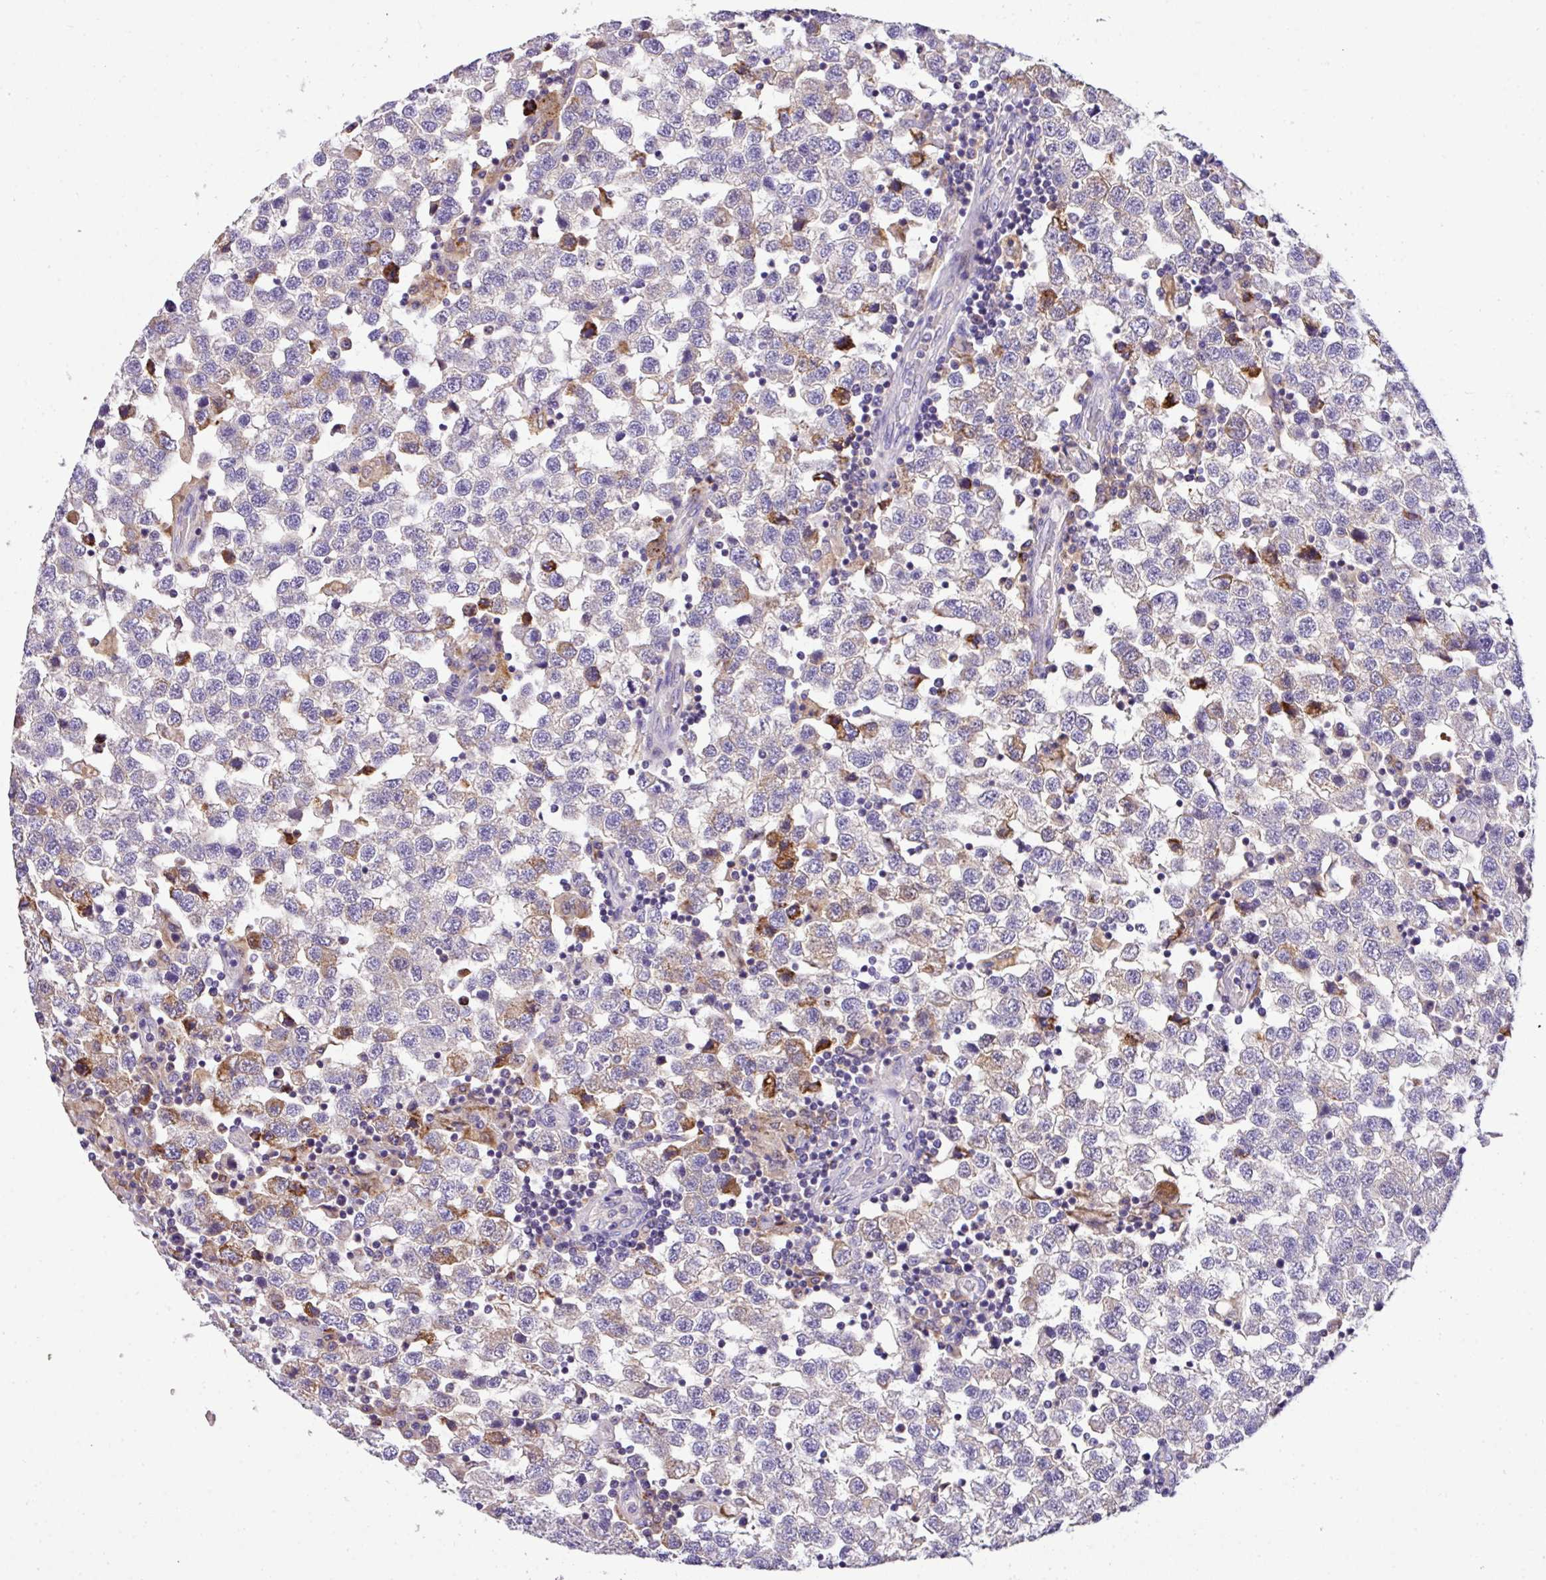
{"staining": {"intensity": "weak", "quantity": "<25%", "location": "cytoplasmic/membranous"}, "tissue": "testis cancer", "cell_type": "Tumor cells", "image_type": "cancer", "snomed": [{"axis": "morphology", "description": "Seminoma, NOS"}, {"axis": "topography", "description": "Testis"}], "caption": "There is no significant positivity in tumor cells of seminoma (testis).", "gene": "ANXA2R", "patient": {"sex": "male", "age": 34}}